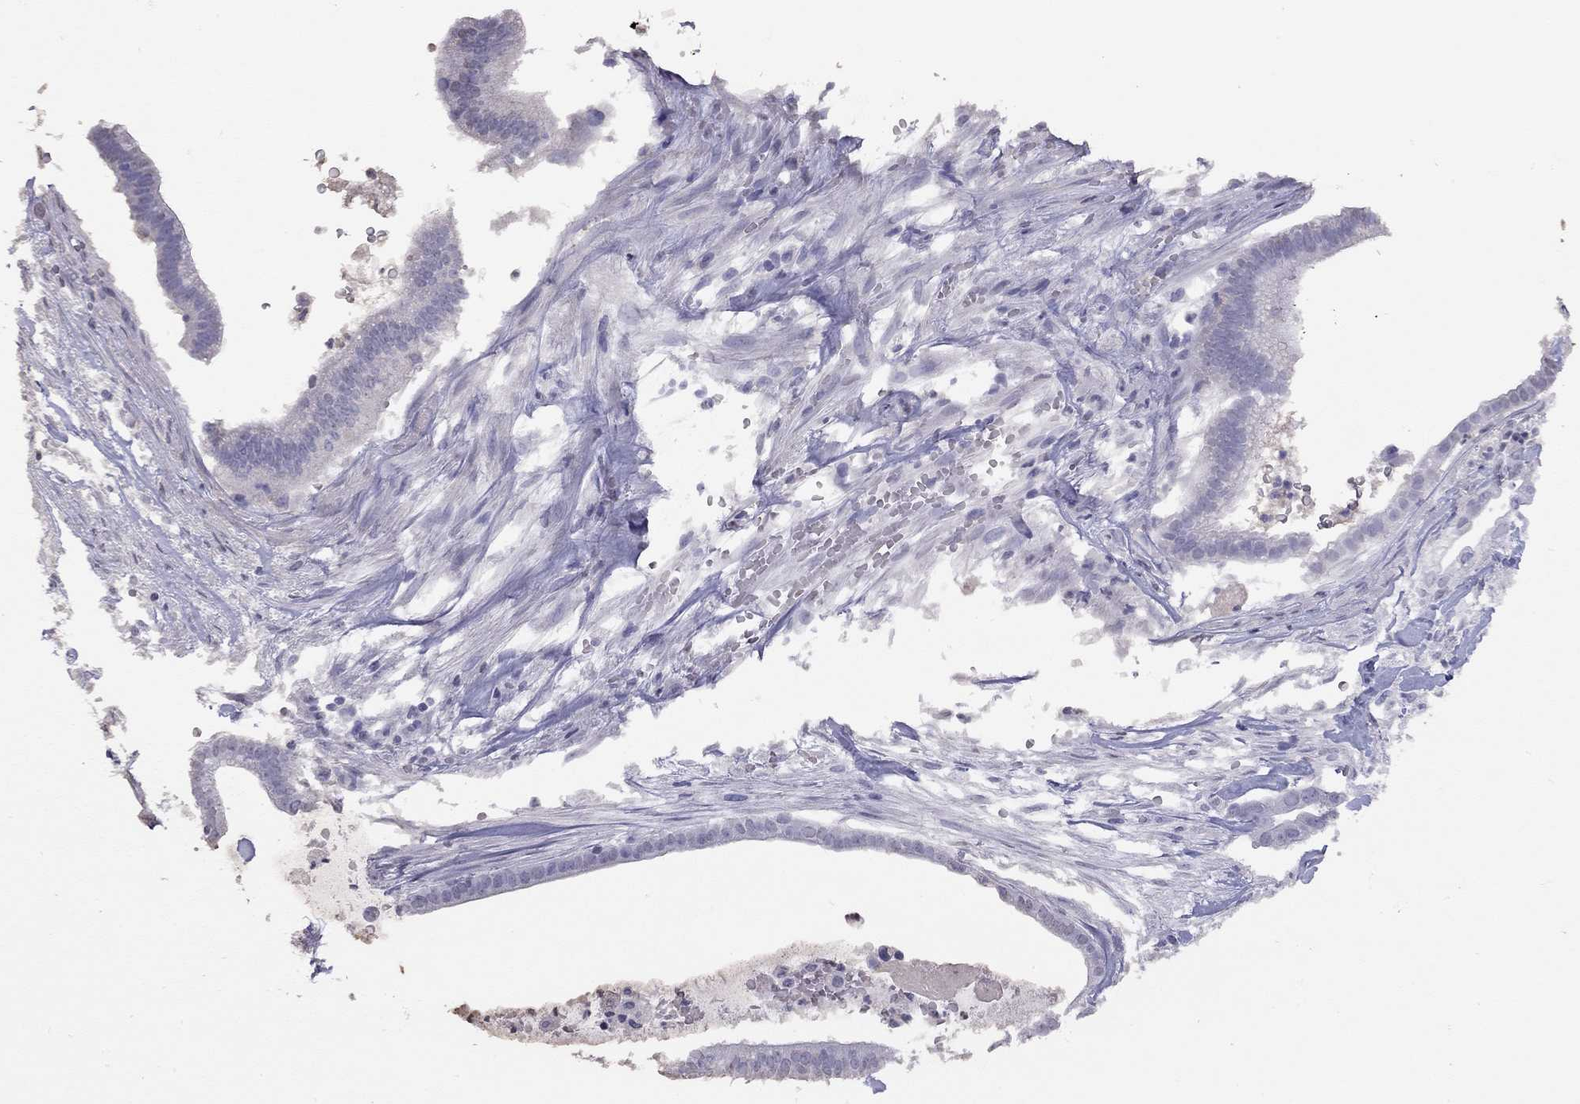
{"staining": {"intensity": "negative", "quantity": "none", "location": "none"}, "tissue": "pancreatic cancer", "cell_type": "Tumor cells", "image_type": "cancer", "snomed": [{"axis": "morphology", "description": "Adenocarcinoma, NOS"}, {"axis": "topography", "description": "Pancreas"}], "caption": "Tumor cells show no significant protein staining in pancreatic adenocarcinoma.", "gene": "SUN3", "patient": {"sex": "male", "age": 61}}